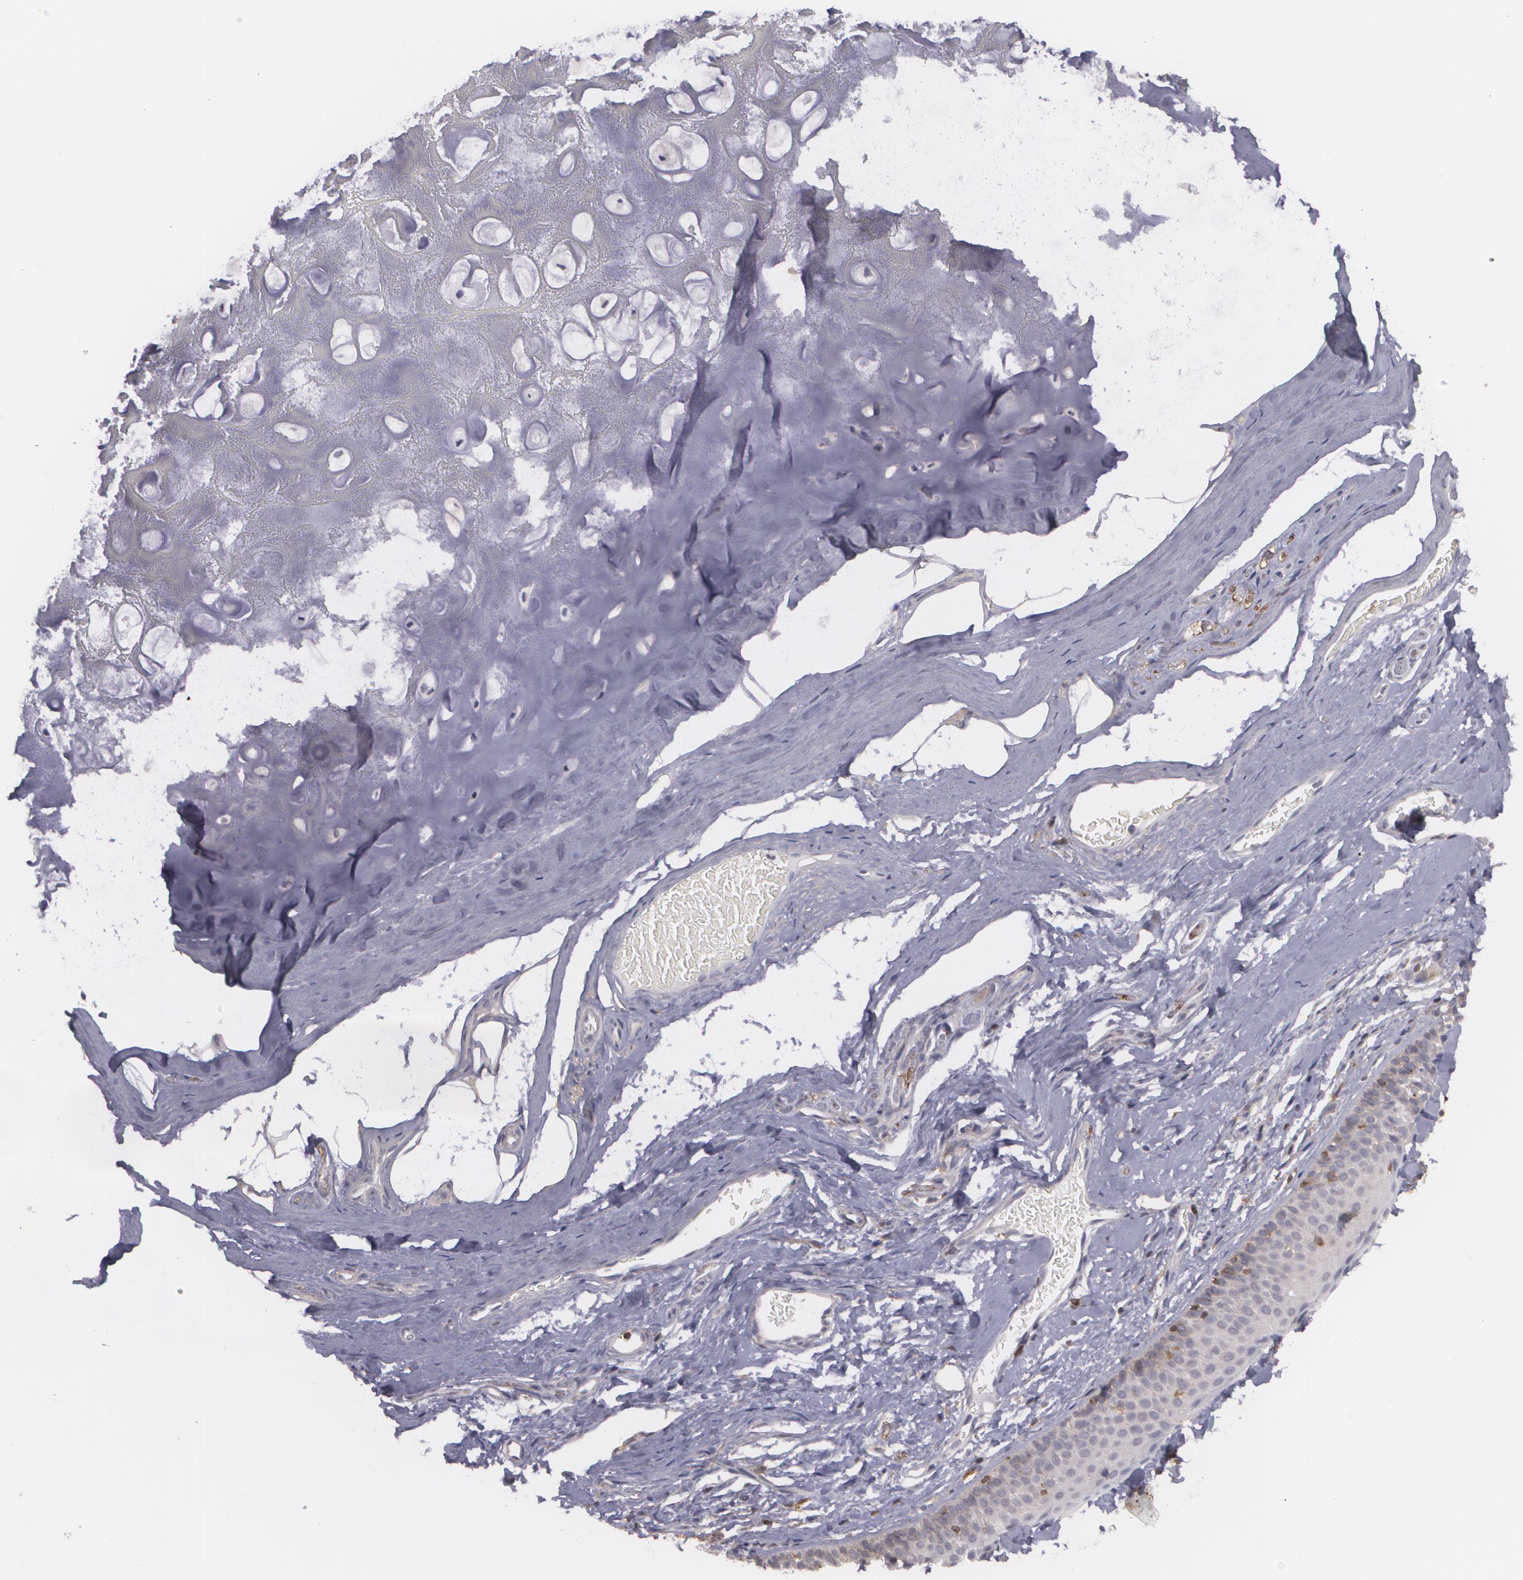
{"staining": {"intensity": "weak", "quantity": "<25%", "location": "cytoplasmic/membranous"}, "tissue": "nasopharynx", "cell_type": "Respiratory epithelial cells", "image_type": "normal", "snomed": [{"axis": "morphology", "description": "Normal tissue, NOS"}, {"axis": "morphology", "description": "Inflammation, NOS"}, {"axis": "morphology", "description": "Malignant melanoma, Metastatic site"}, {"axis": "topography", "description": "Nasopharynx"}], "caption": "Respiratory epithelial cells are negative for protein expression in normal human nasopharynx.", "gene": "BIN1", "patient": {"sex": "female", "age": 55}}